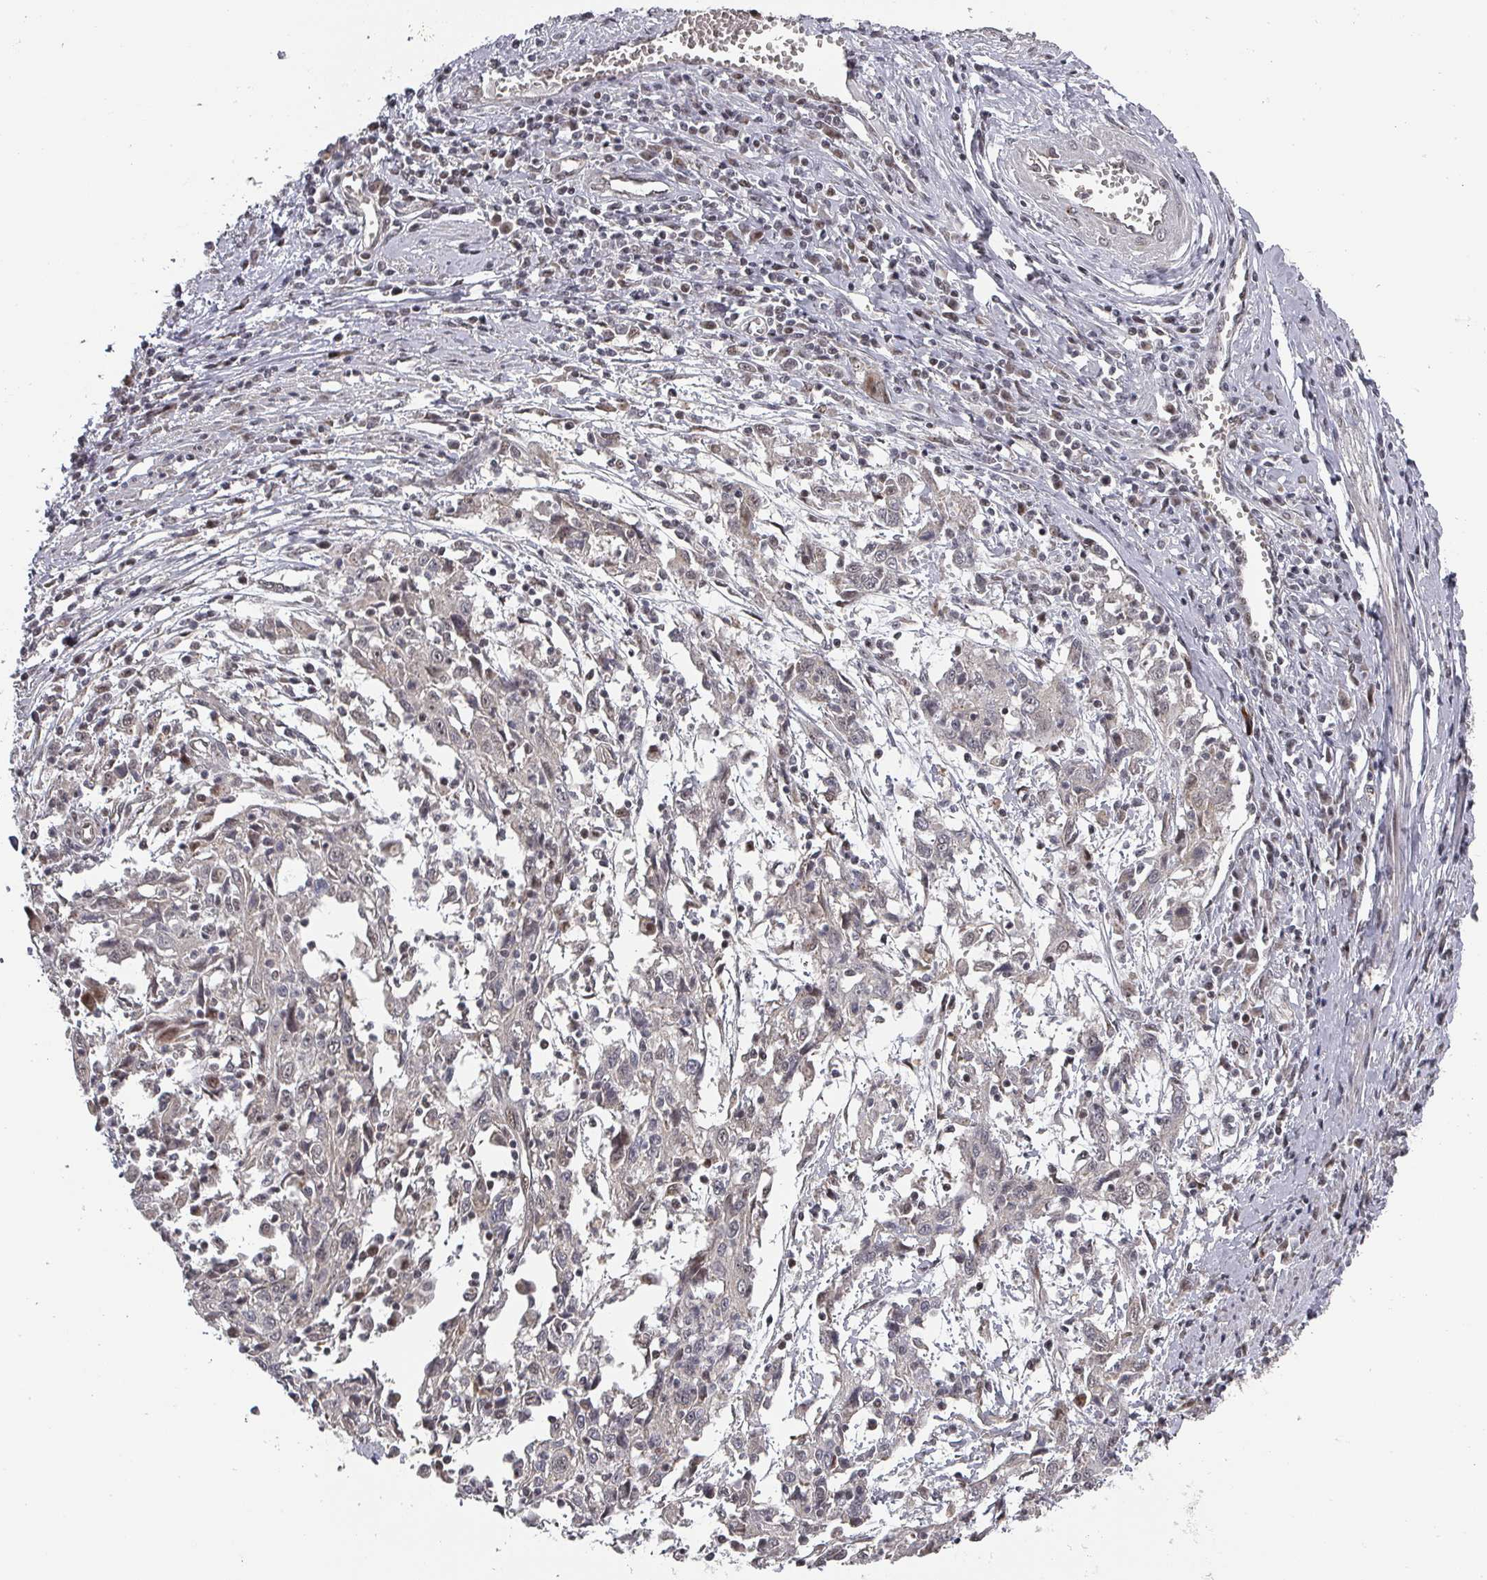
{"staining": {"intensity": "negative", "quantity": "none", "location": "none"}, "tissue": "cervical cancer", "cell_type": "Tumor cells", "image_type": "cancer", "snomed": [{"axis": "morphology", "description": "Squamous cell carcinoma, NOS"}, {"axis": "topography", "description": "Cervix"}], "caption": "High magnification brightfield microscopy of cervical cancer (squamous cell carcinoma) stained with DAB (brown) and counterstained with hematoxylin (blue): tumor cells show no significant positivity. The staining is performed using DAB brown chromogen with nuclei counter-stained in using hematoxylin.", "gene": "KIF1C", "patient": {"sex": "female", "age": 46}}